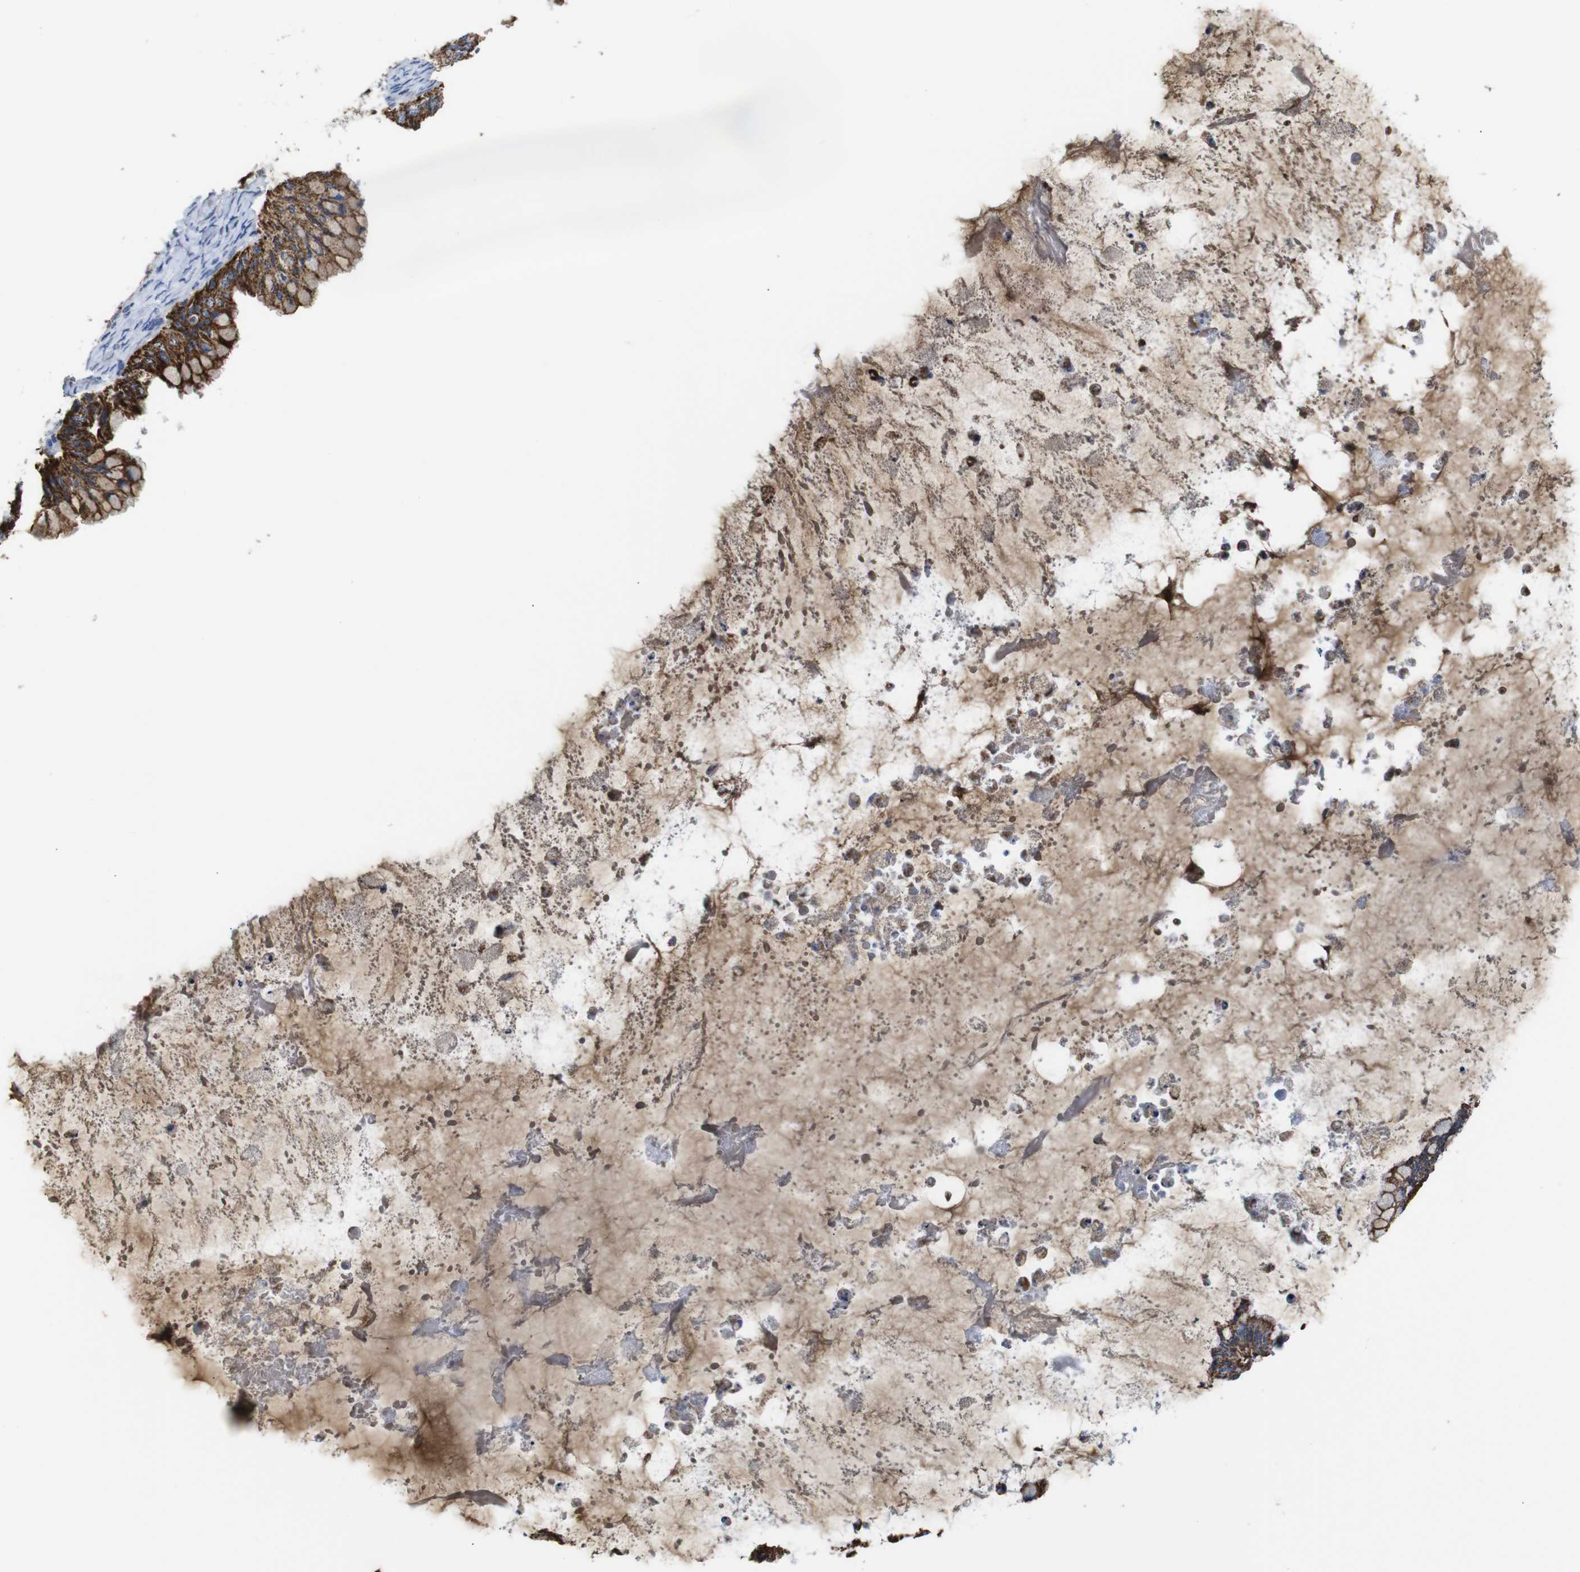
{"staining": {"intensity": "strong", "quantity": ">75%", "location": "cytoplasmic/membranous"}, "tissue": "ovarian cancer", "cell_type": "Tumor cells", "image_type": "cancer", "snomed": [{"axis": "morphology", "description": "Cystadenocarcinoma, mucinous, NOS"}, {"axis": "topography", "description": "Ovary"}], "caption": "High-magnification brightfield microscopy of ovarian mucinous cystadenocarcinoma stained with DAB (brown) and counterstained with hematoxylin (blue). tumor cells exhibit strong cytoplasmic/membranous expression is present in about>75% of cells. Using DAB (brown) and hematoxylin (blue) stains, captured at high magnification using brightfield microscopy.", "gene": "MAOA", "patient": {"sex": "female", "age": 80}}